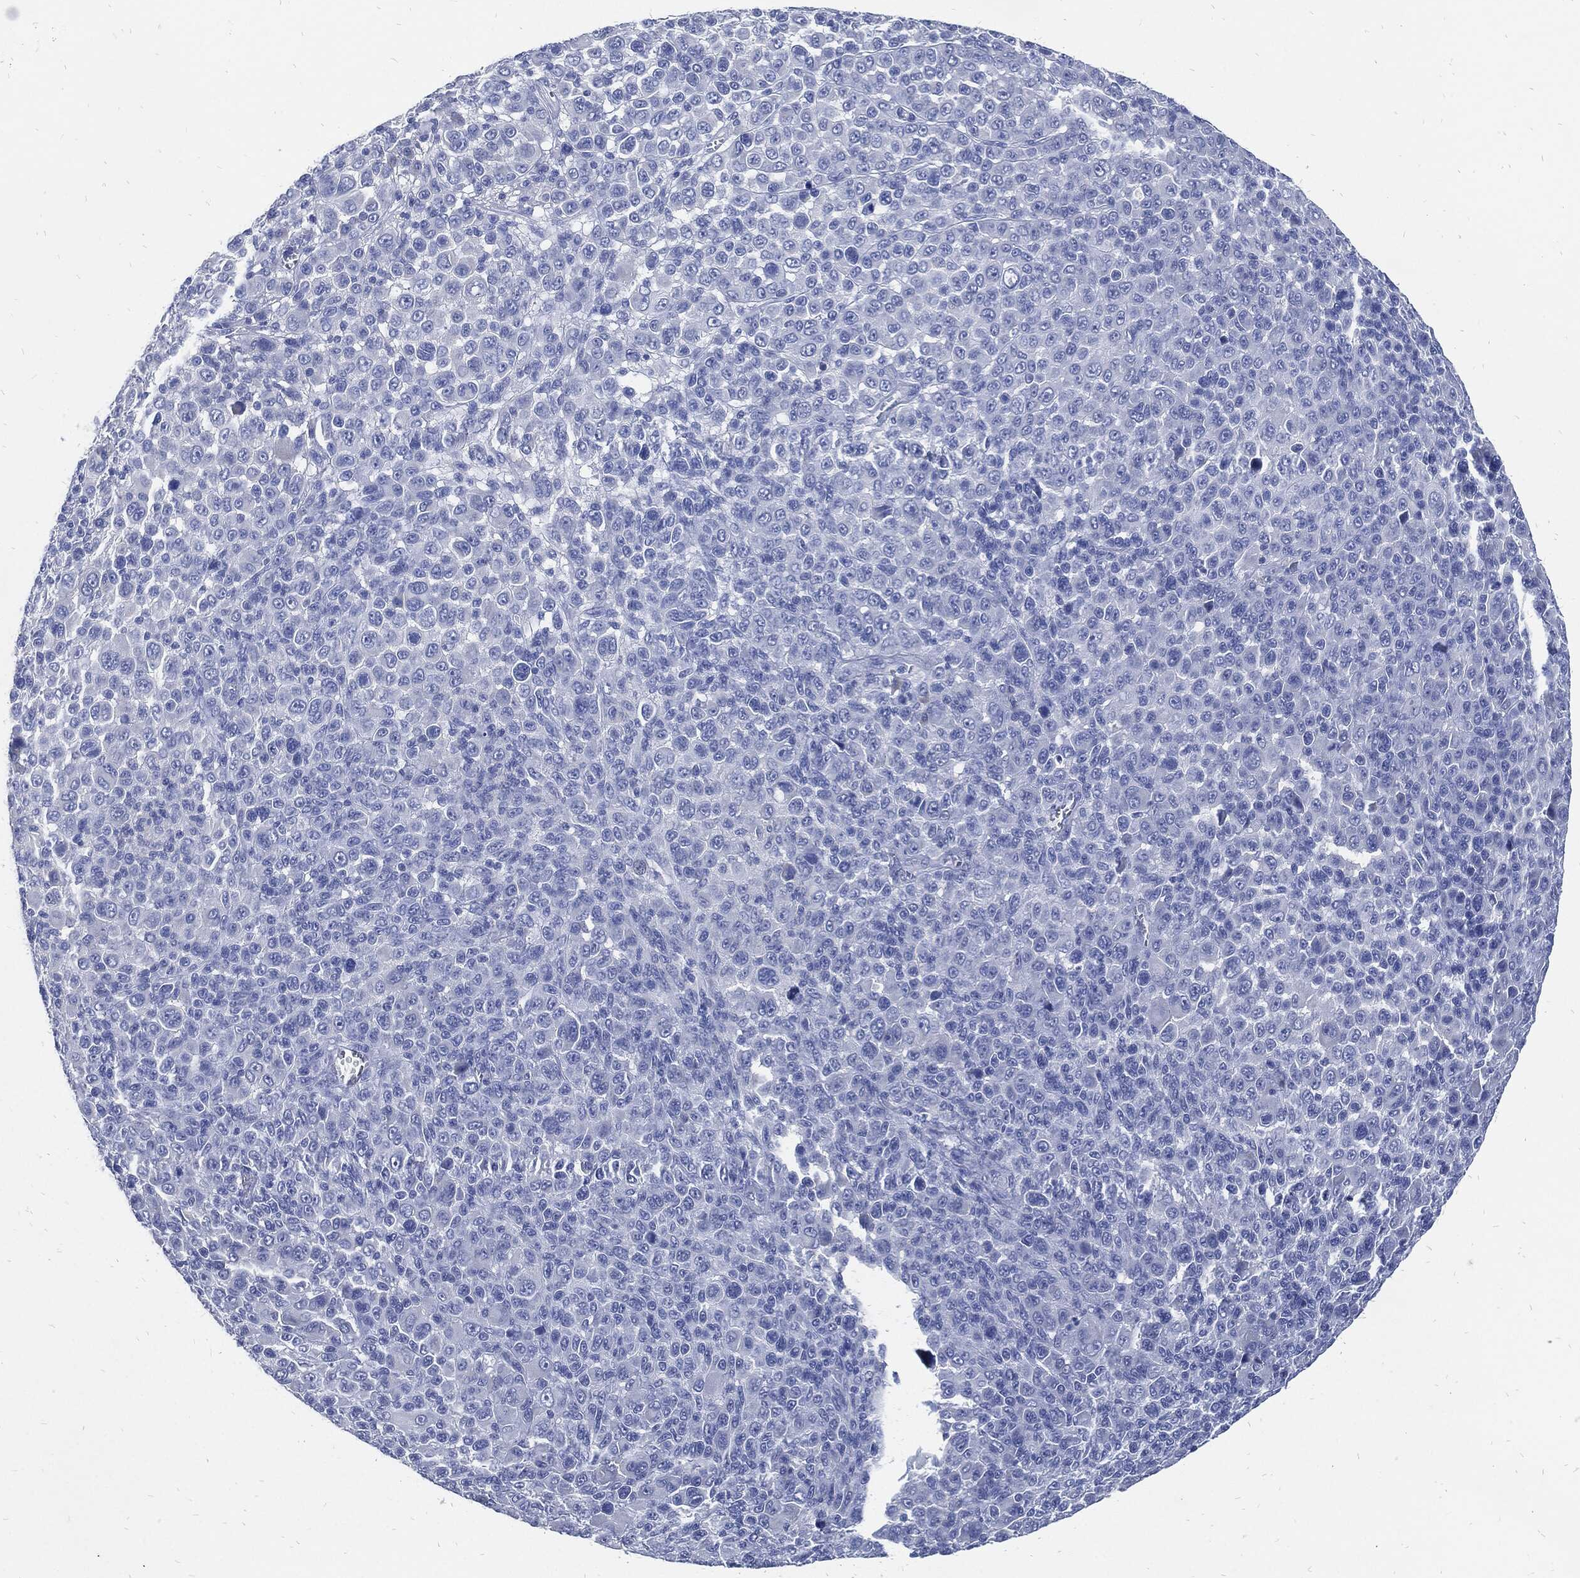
{"staining": {"intensity": "negative", "quantity": "none", "location": "none"}, "tissue": "melanoma", "cell_type": "Tumor cells", "image_type": "cancer", "snomed": [{"axis": "morphology", "description": "Malignant melanoma, NOS"}, {"axis": "topography", "description": "Skin"}], "caption": "Malignant melanoma stained for a protein using immunohistochemistry shows no positivity tumor cells.", "gene": "FABP4", "patient": {"sex": "female", "age": 57}}